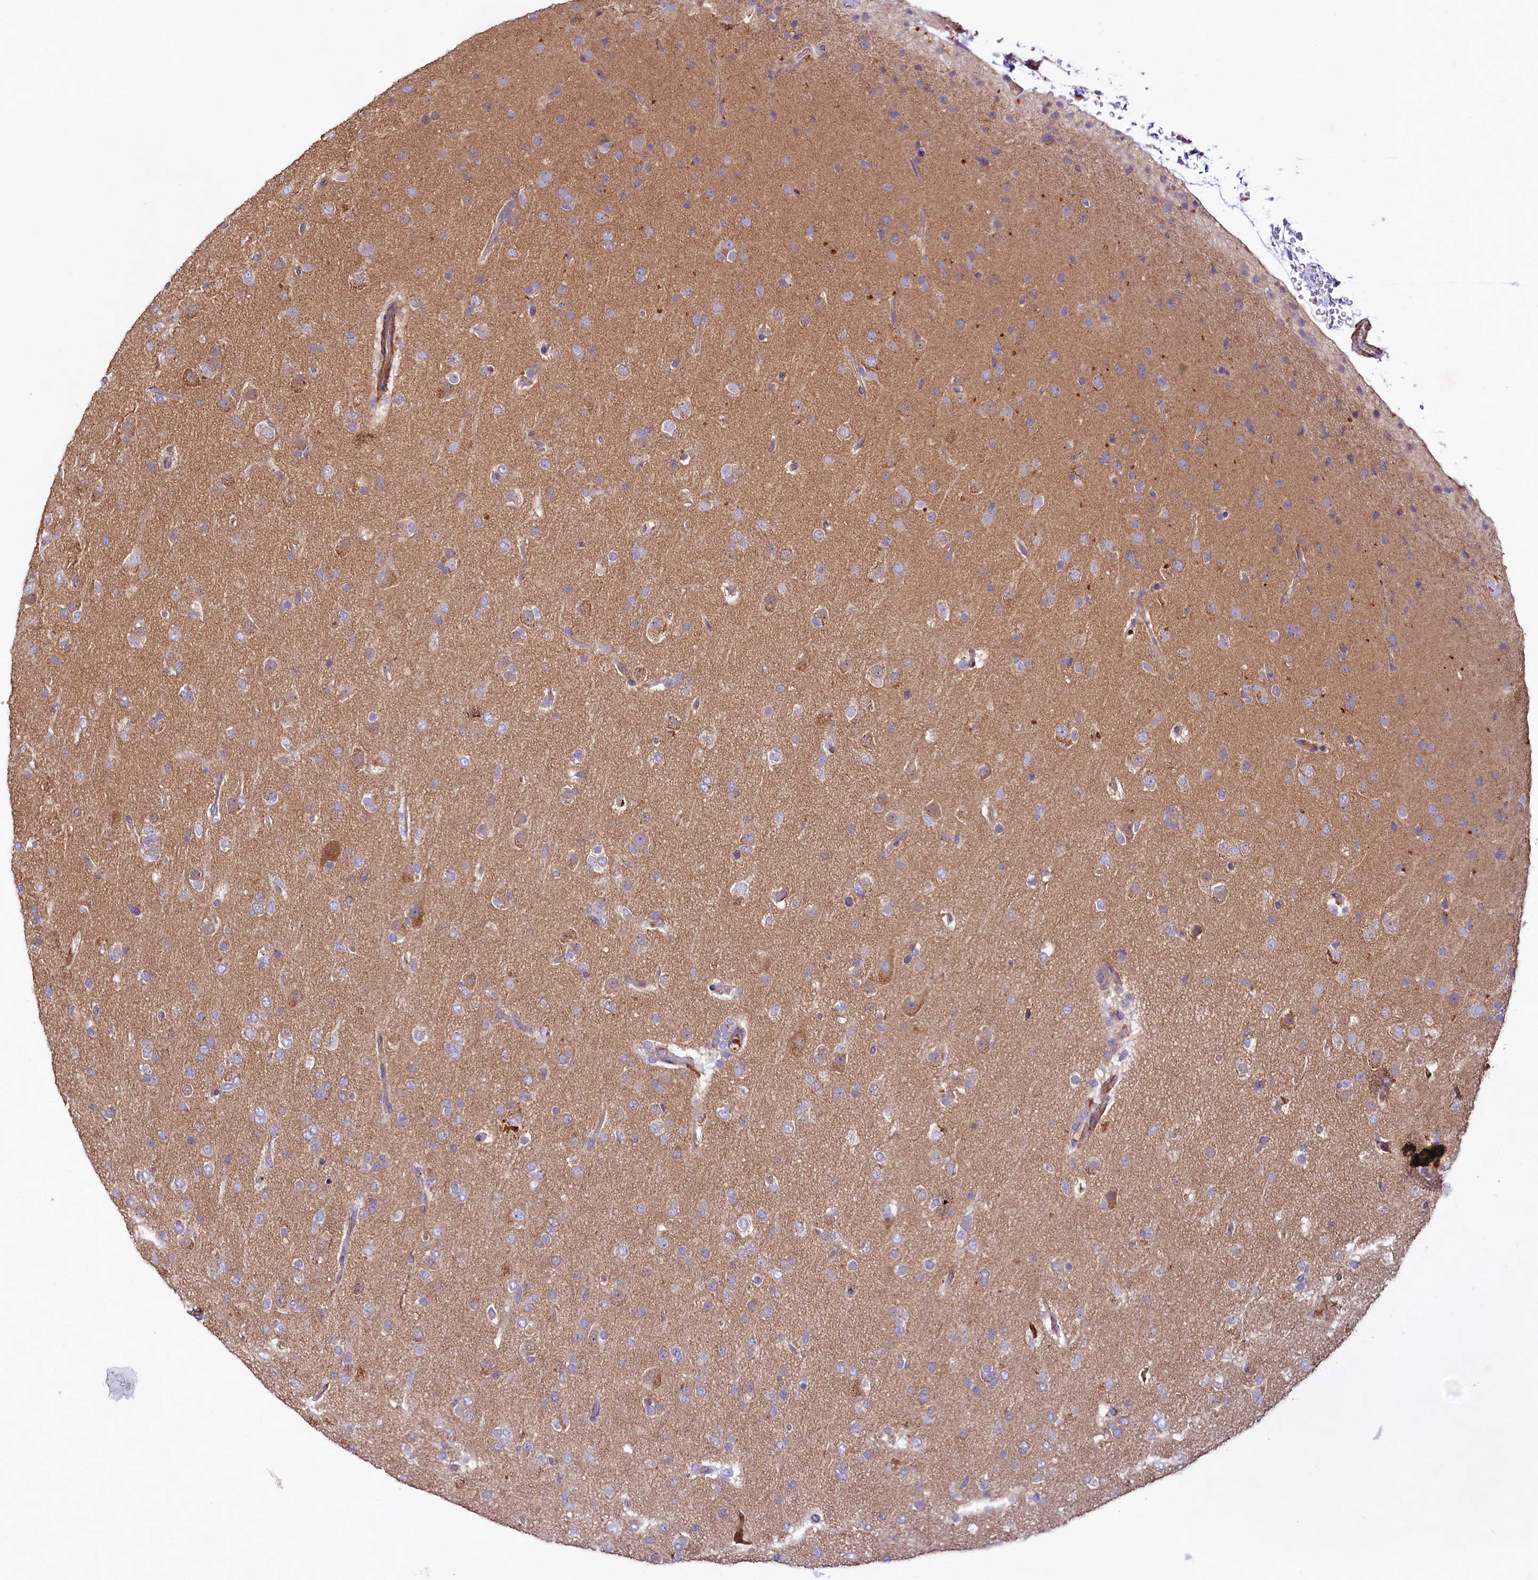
{"staining": {"intensity": "weak", "quantity": "<25%", "location": "cytoplasmic/membranous"}, "tissue": "glioma", "cell_type": "Tumor cells", "image_type": "cancer", "snomed": [{"axis": "morphology", "description": "Glioma, malignant, Low grade"}, {"axis": "topography", "description": "Brain"}], "caption": "Immunohistochemistry (IHC) histopathology image of glioma stained for a protein (brown), which displays no staining in tumor cells.", "gene": "VPS11", "patient": {"sex": "male", "age": 65}}